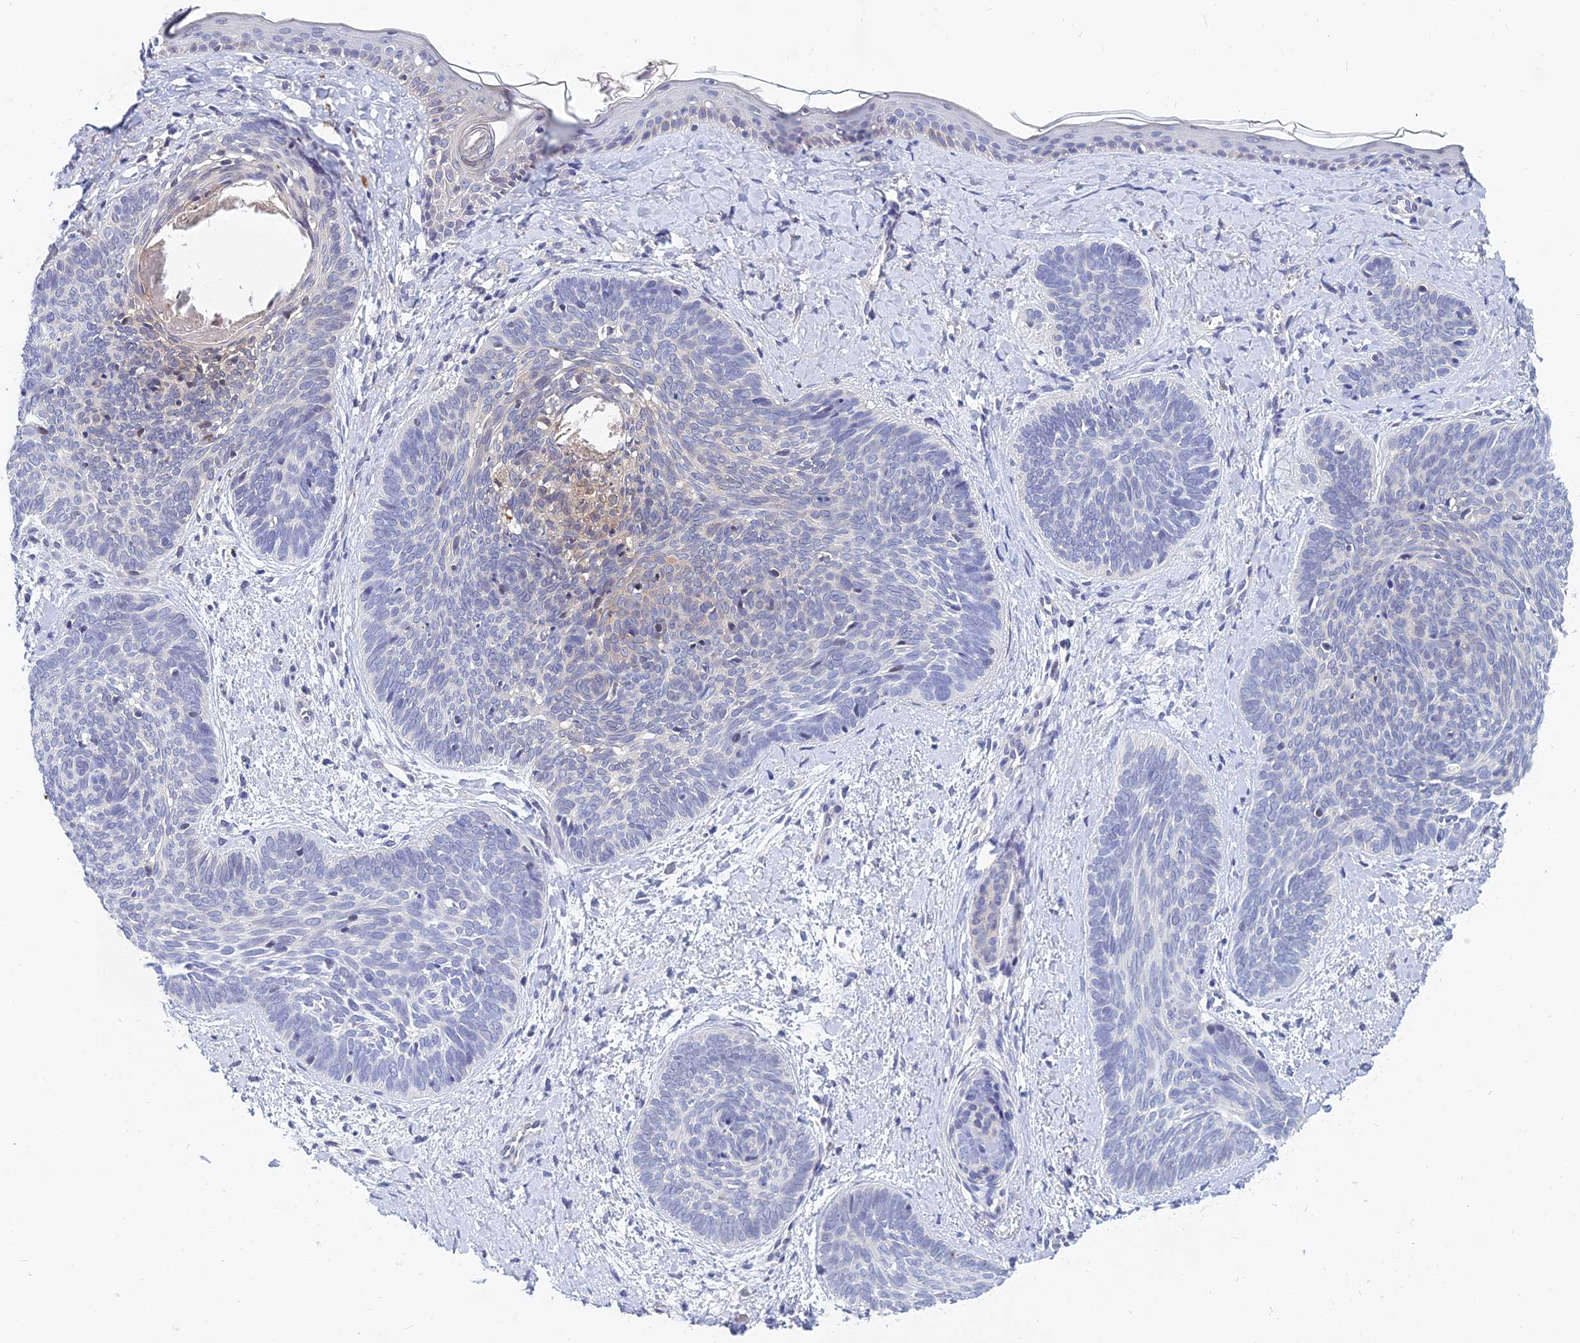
{"staining": {"intensity": "negative", "quantity": "none", "location": "none"}, "tissue": "skin cancer", "cell_type": "Tumor cells", "image_type": "cancer", "snomed": [{"axis": "morphology", "description": "Basal cell carcinoma"}, {"axis": "topography", "description": "Skin"}], "caption": "This histopathology image is of basal cell carcinoma (skin) stained with IHC to label a protein in brown with the nuclei are counter-stained blue. There is no positivity in tumor cells. The staining is performed using DAB brown chromogen with nuclei counter-stained in using hematoxylin.", "gene": "B3GALT4", "patient": {"sex": "female", "age": 81}}